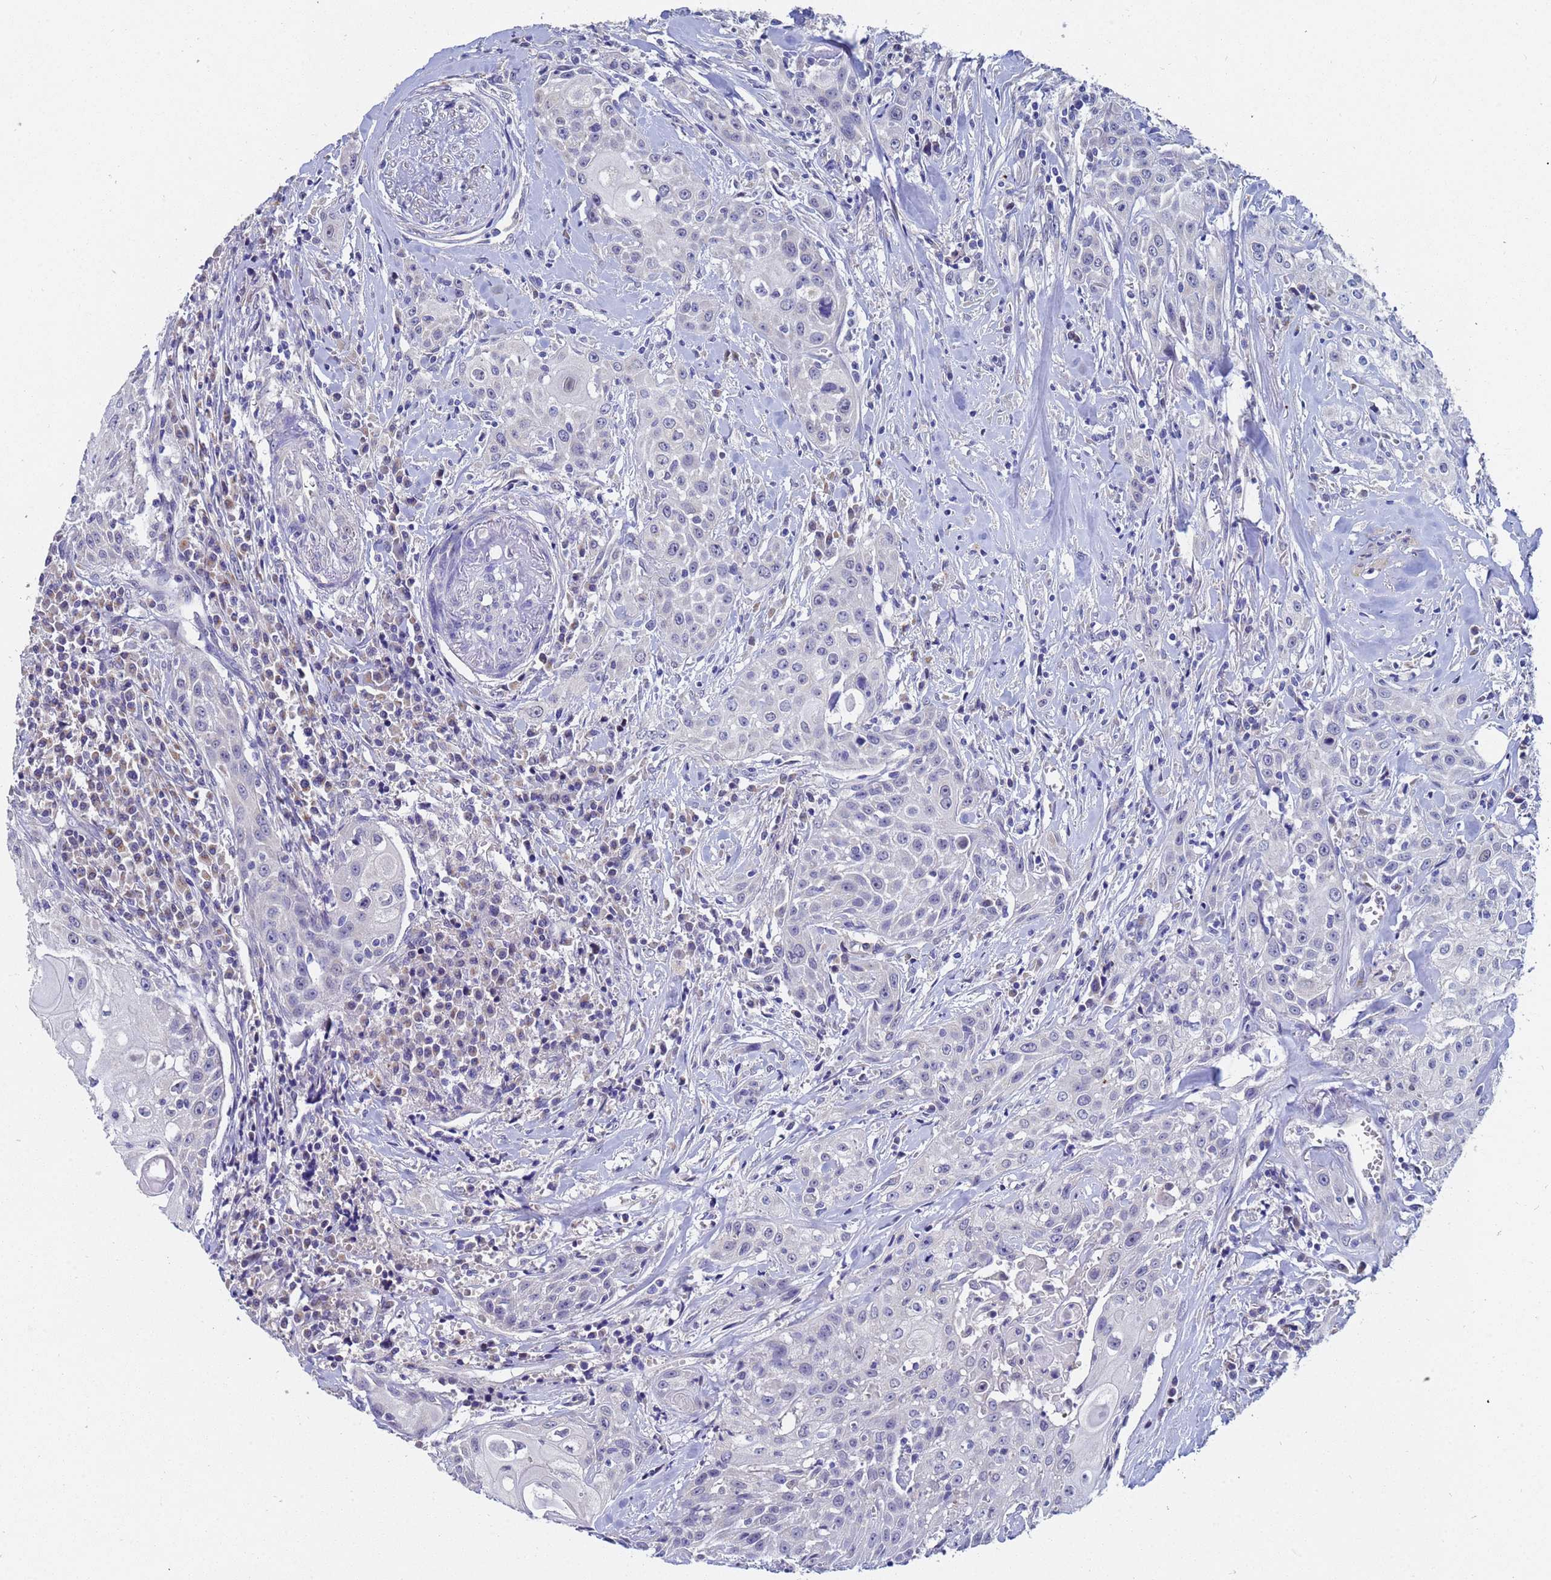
{"staining": {"intensity": "negative", "quantity": "none", "location": "none"}, "tissue": "head and neck cancer", "cell_type": "Tumor cells", "image_type": "cancer", "snomed": [{"axis": "morphology", "description": "Squamous cell carcinoma, NOS"}, {"axis": "topography", "description": "Oral tissue"}, {"axis": "topography", "description": "Head-Neck"}], "caption": "Immunohistochemistry of human head and neck squamous cell carcinoma exhibits no staining in tumor cells. Nuclei are stained in blue.", "gene": "IHO1", "patient": {"sex": "female", "age": 82}}